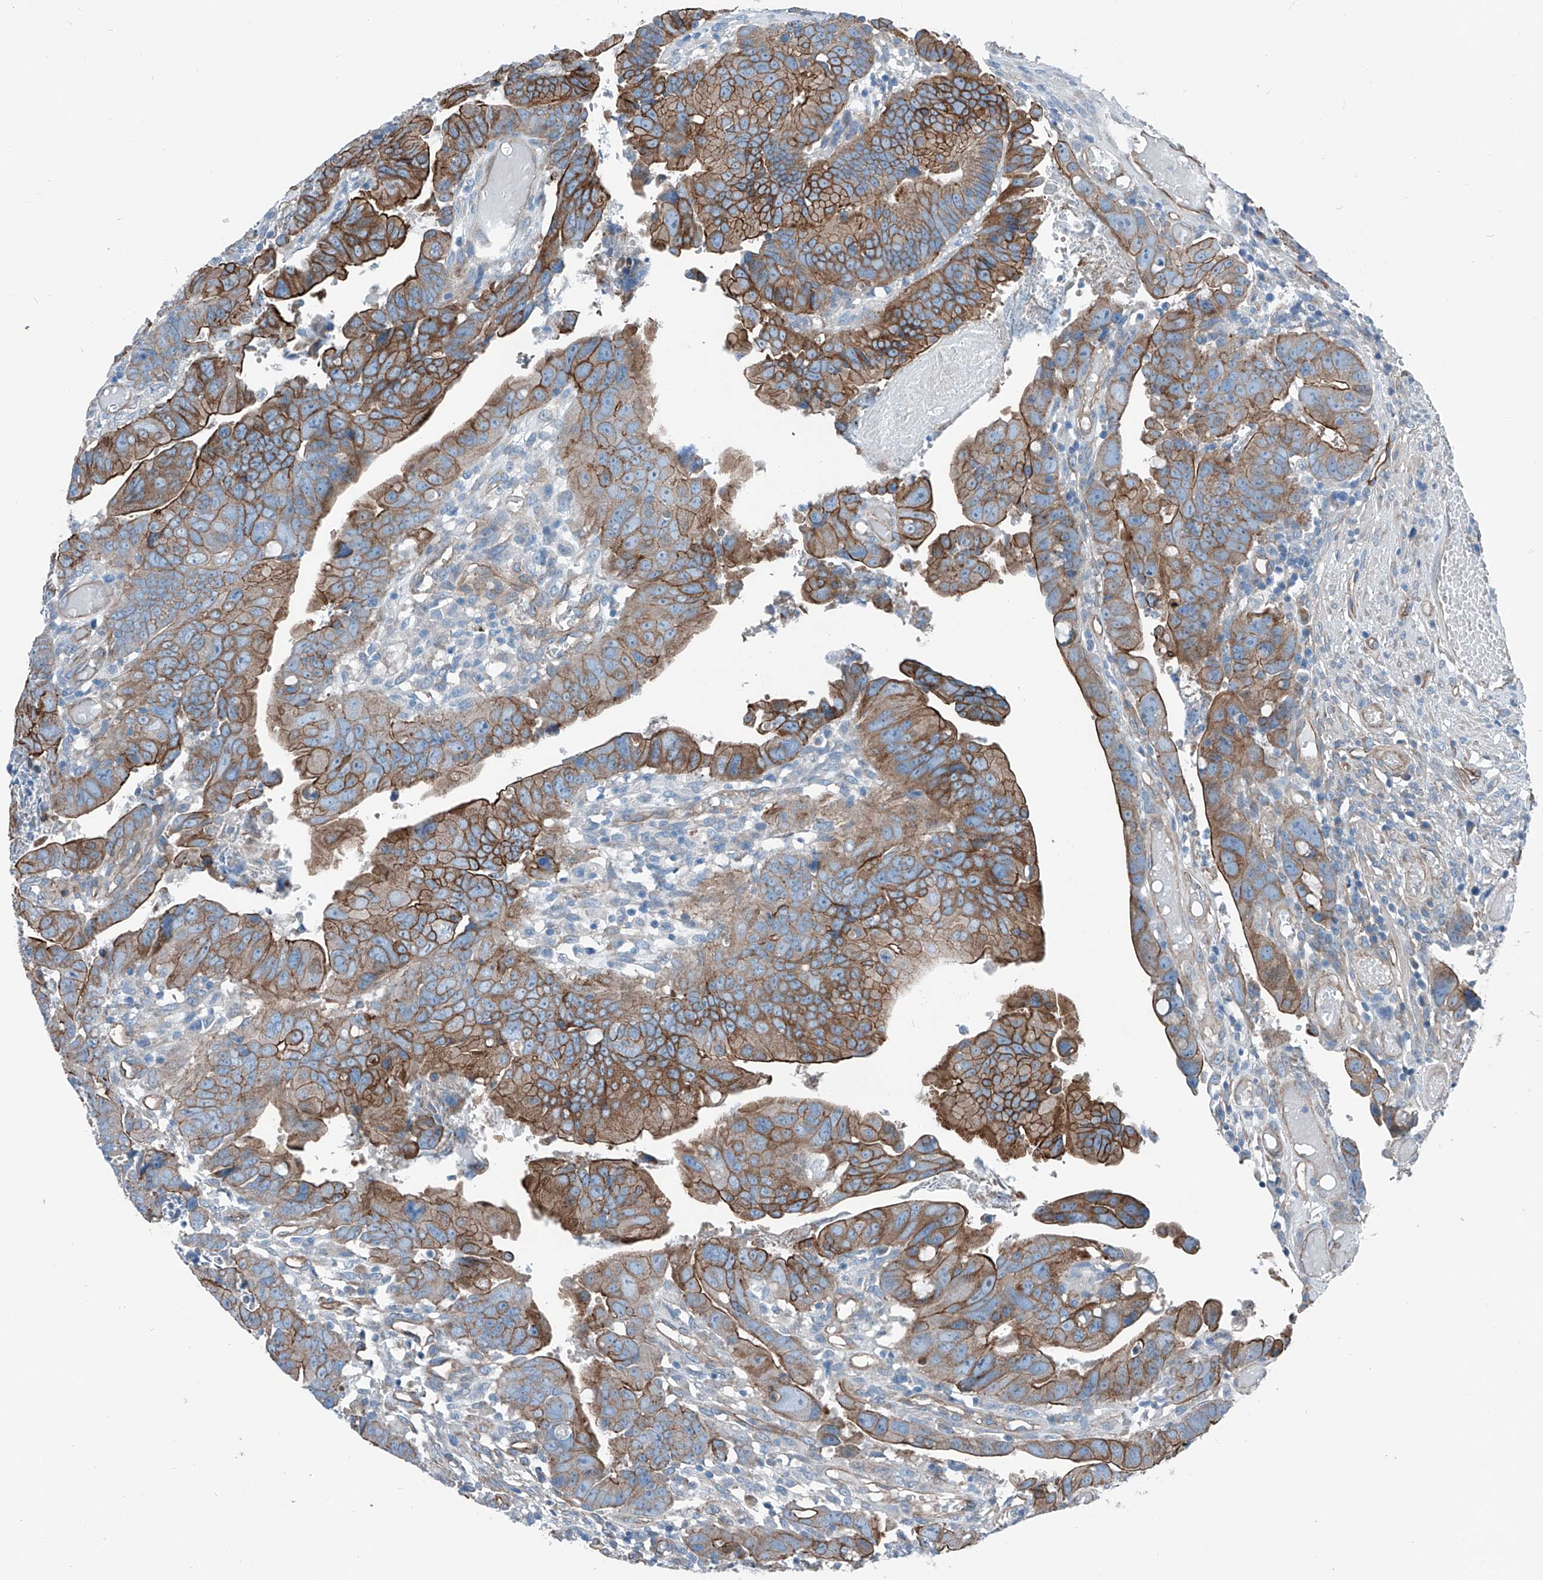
{"staining": {"intensity": "moderate", "quantity": ">75%", "location": "cytoplasmic/membranous"}, "tissue": "colorectal cancer", "cell_type": "Tumor cells", "image_type": "cancer", "snomed": [{"axis": "morphology", "description": "Adenocarcinoma, NOS"}, {"axis": "topography", "description": "Rectum"}], "caption": "Protein analysis of colorectal cancer tissue shows moderate cytoplasmic/membranous staining in approximately >75% of tumor cells. (DAB (3,3'-diaminobenzidine) IHC, brown staining for protein, blue staining for nuclei).", "gene": "THEMIS2", "patient": {"sex": "female", "age": 65}}